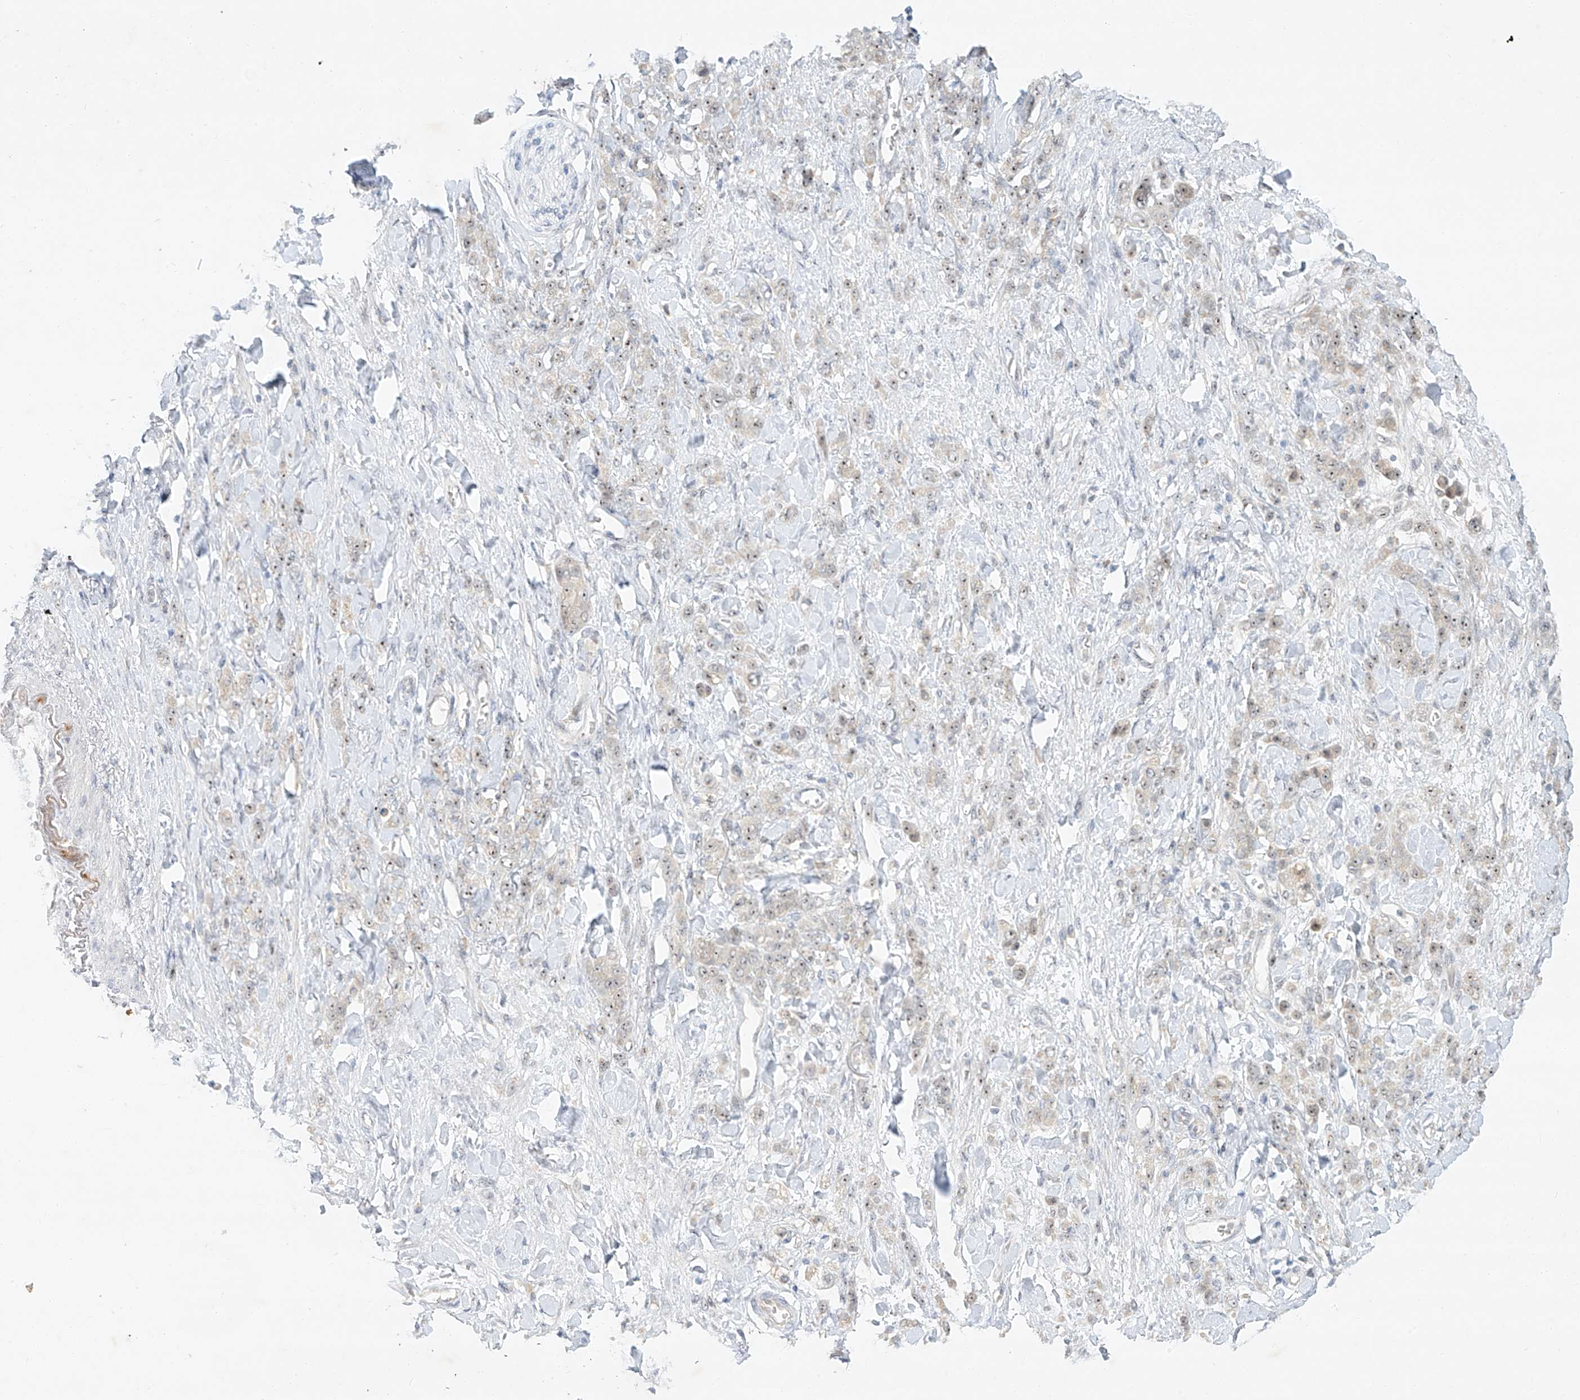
{"staining": {"intensity": "moderate", "quantity": "<25%", "location": "nuclear"}, "tissue": "stomach cancer", "cell_type": "Tumor cells", "image_type": "cancer", "snomed": [{"axis": "morphology", "description": "Normal tissue, NOS"}, {"axis": "morphology", "description": "Adenocarcinoma, NOS"}, {"axis": "topography", "description": "Stomach"}], "caption": "The image shows a brown stain indicating the presence of a protein in the nuclear of tumor cells in adenocarcinoma (stomach).", "gene": "PAK6", "patient": {"sex": "male", "age": 82}}